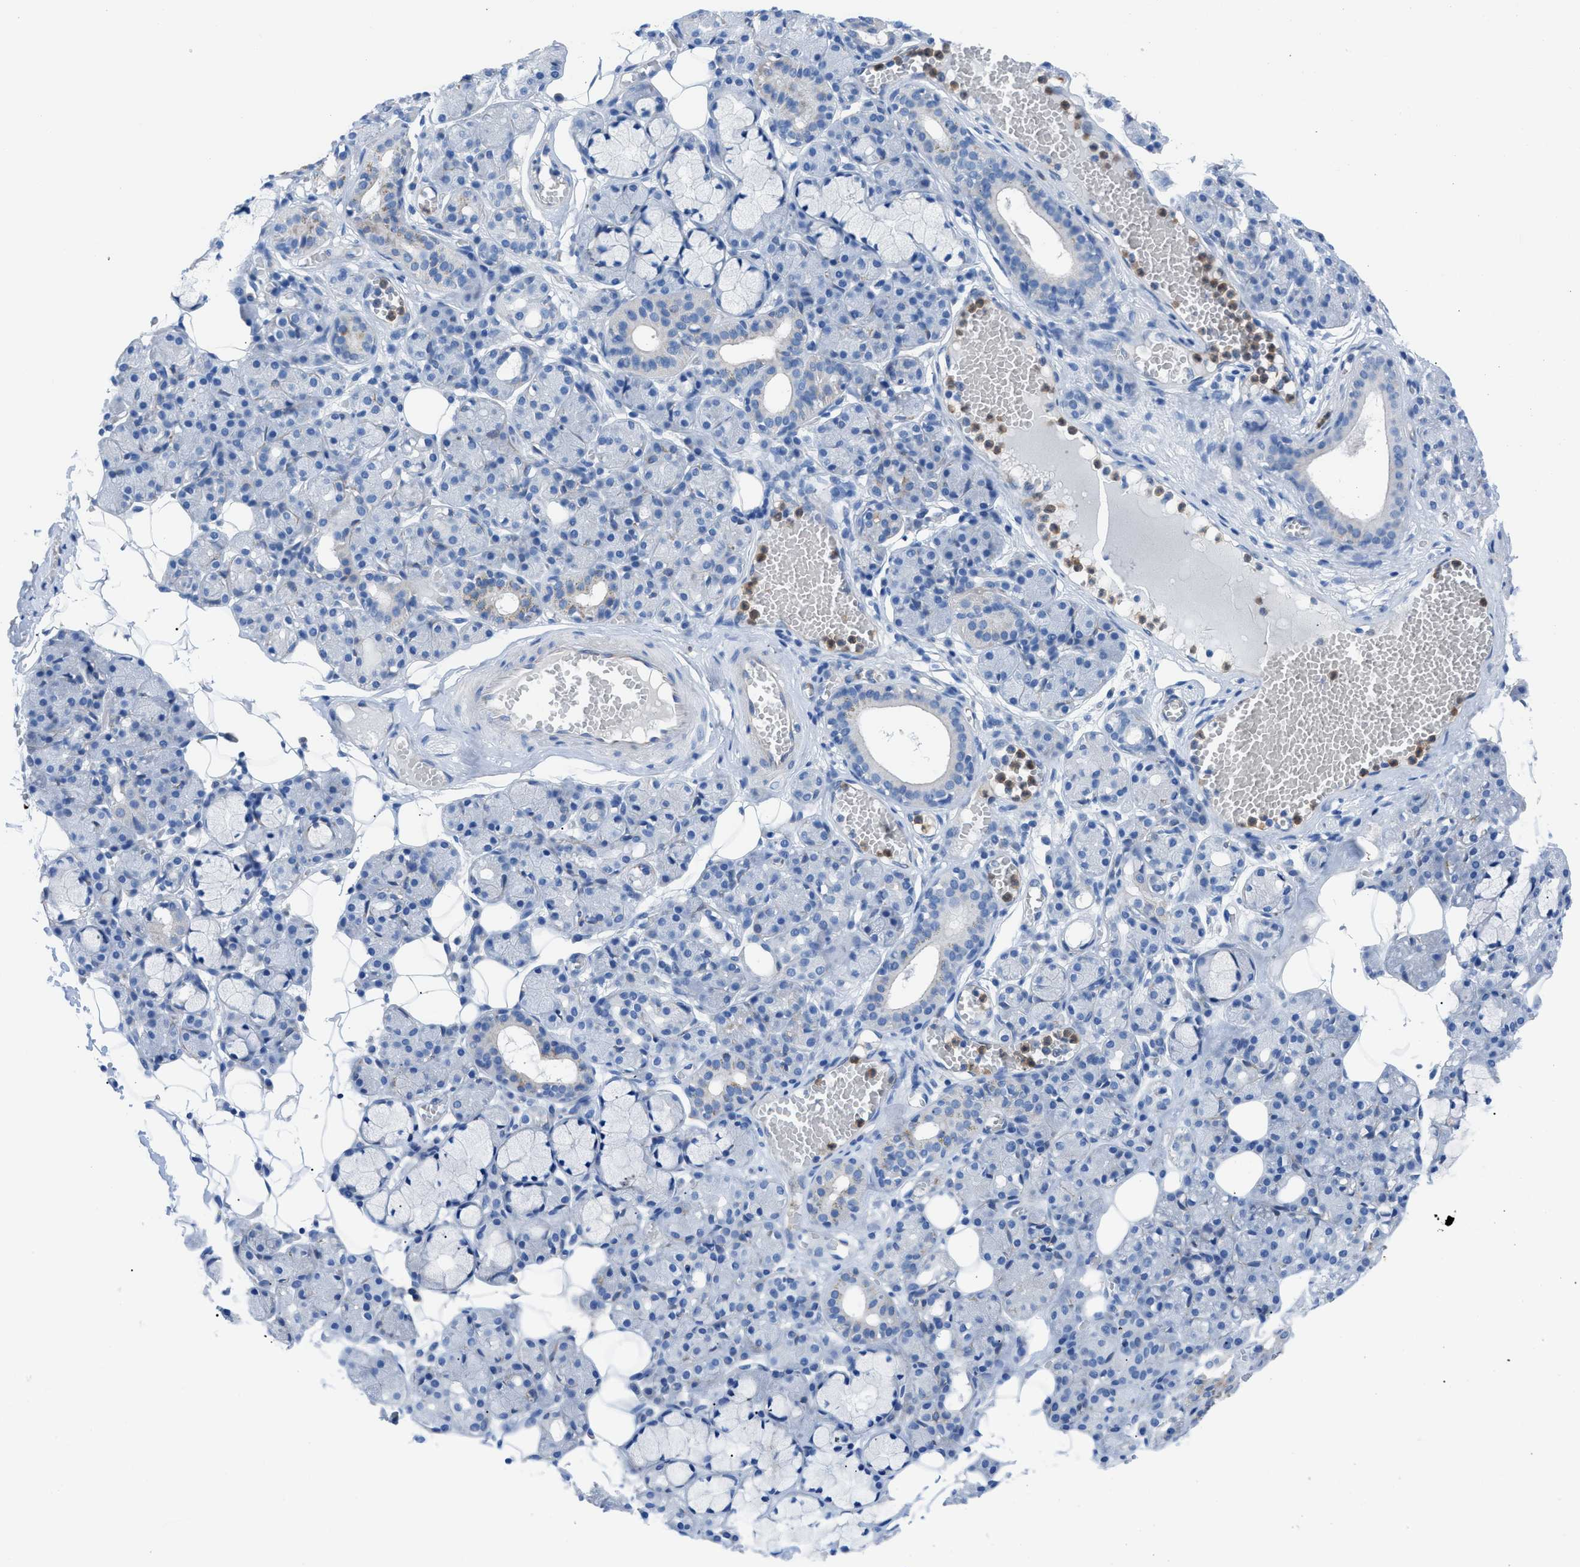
{"staining": {"intensity": "negative", "quantity": "none", "location": "none"}, "tissue": "salivary gland", "cell_type": "Glandular cells", "image_type": "normal", "snomed": [{"axis": "morphology", "description": "Normal tissue, NOS"}, {"axis": "topography", "description": "Salivary gland"}], "caption": "The micrograph shows no staining of glandular cells in benign salivary gland. (DAB (3,3'-diaminobenzidine) immunohistochemistry (IHC) visualized using brightfield microscopy, high magnification).", "gene": "ITPR1", "patient": {"sex": "male", "age": 63}}